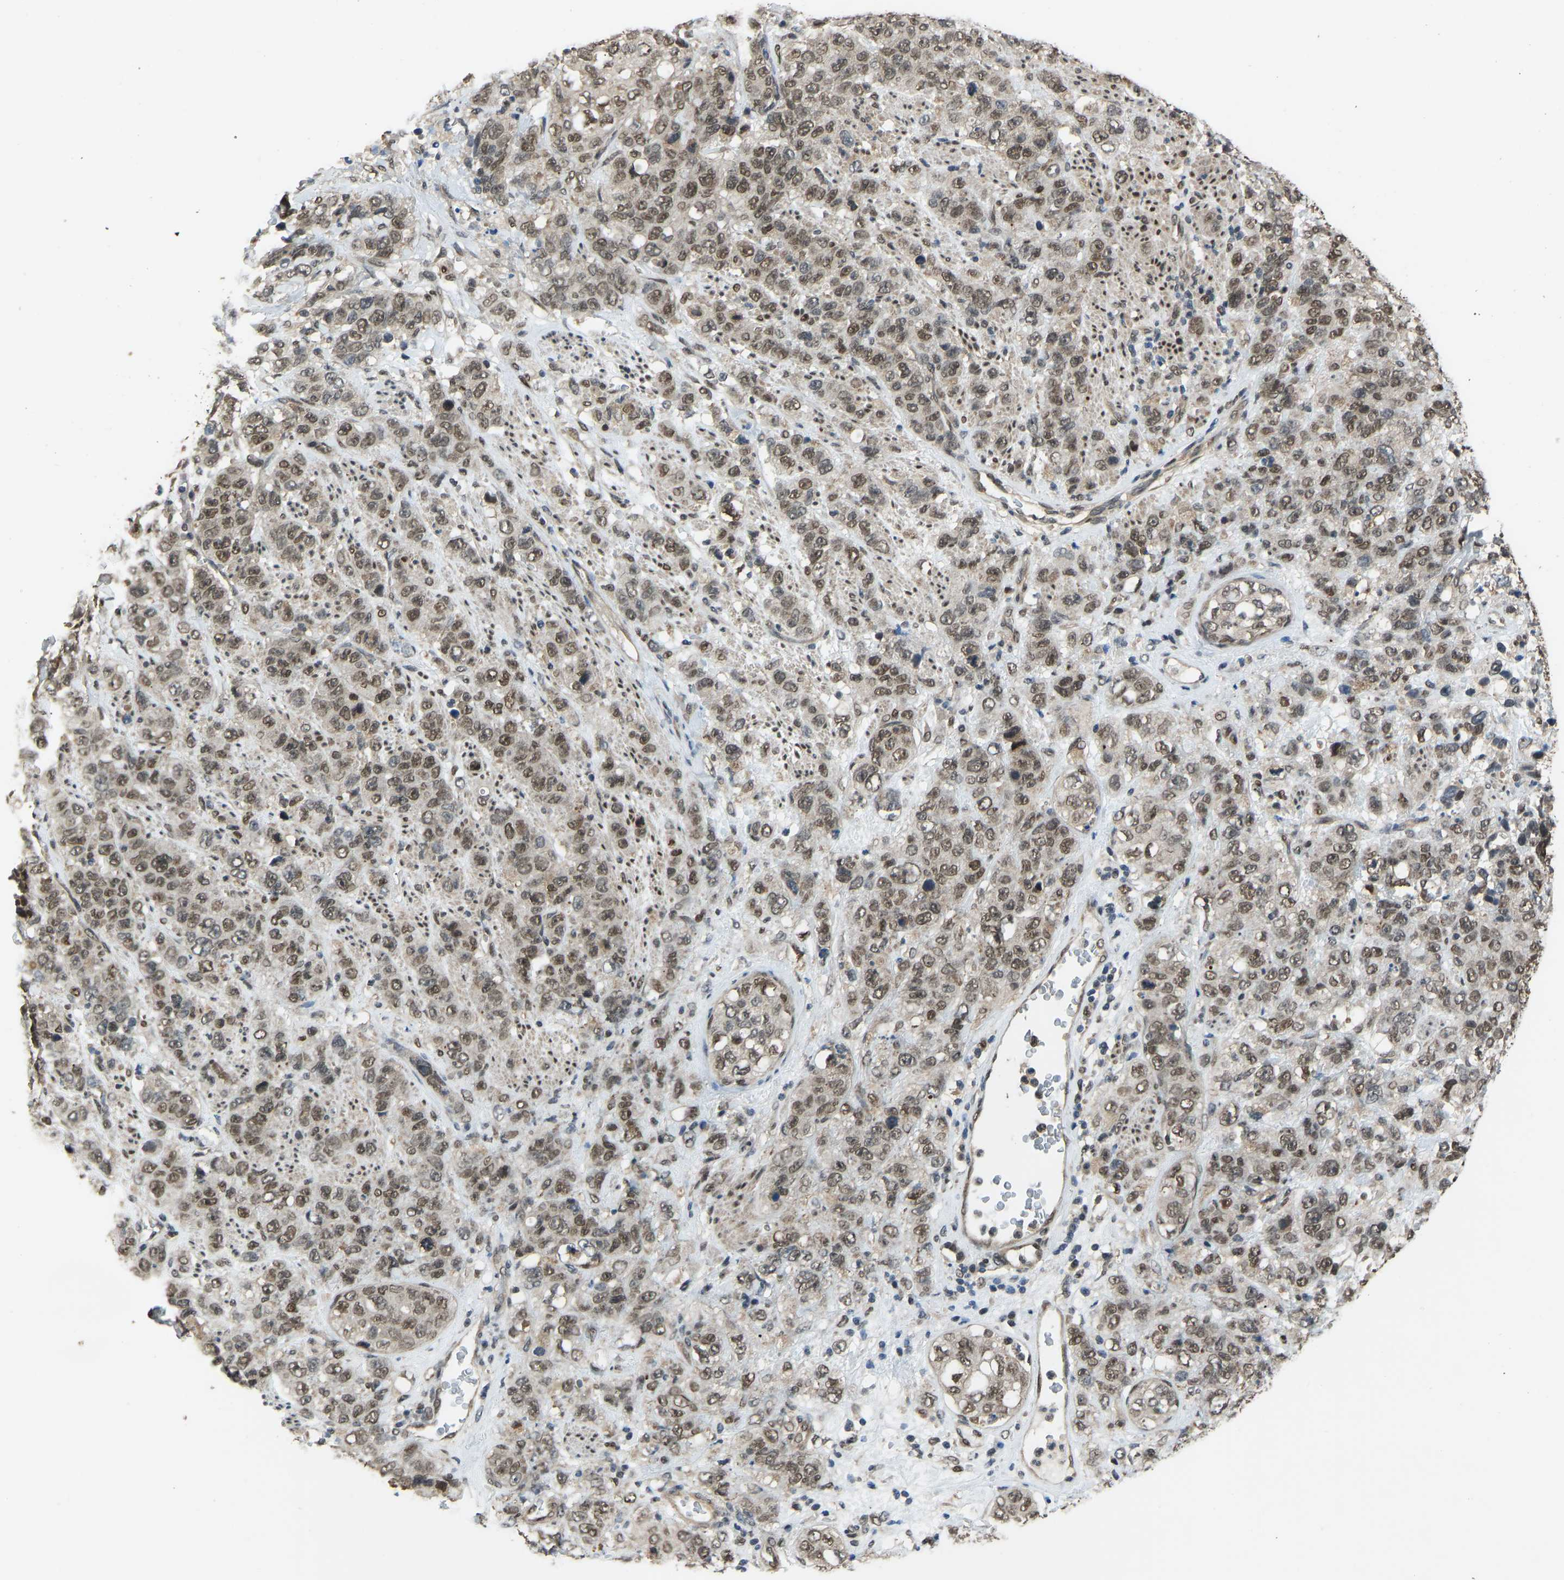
{"staining": {"intensity": "moderate", "quantity": ">75%", "location": "nuclear"}, "tissue": "stomach cancer", "cell_type": "Tumor cells", "image_type": "cancer", "snomed": [{"axis": "morphology", "description": "Adenocarcinoma, NOS"}, {"axis": "topography", "description": "Stomach"}], "caption": "About >75% of tumor cells in stomach adenocarcinoma show moderate nuclear protein positivity as visualized by brown immunohistochemical staining.", "gene": "KPNA6", "patient": {"sex": "male", "age": 48}}